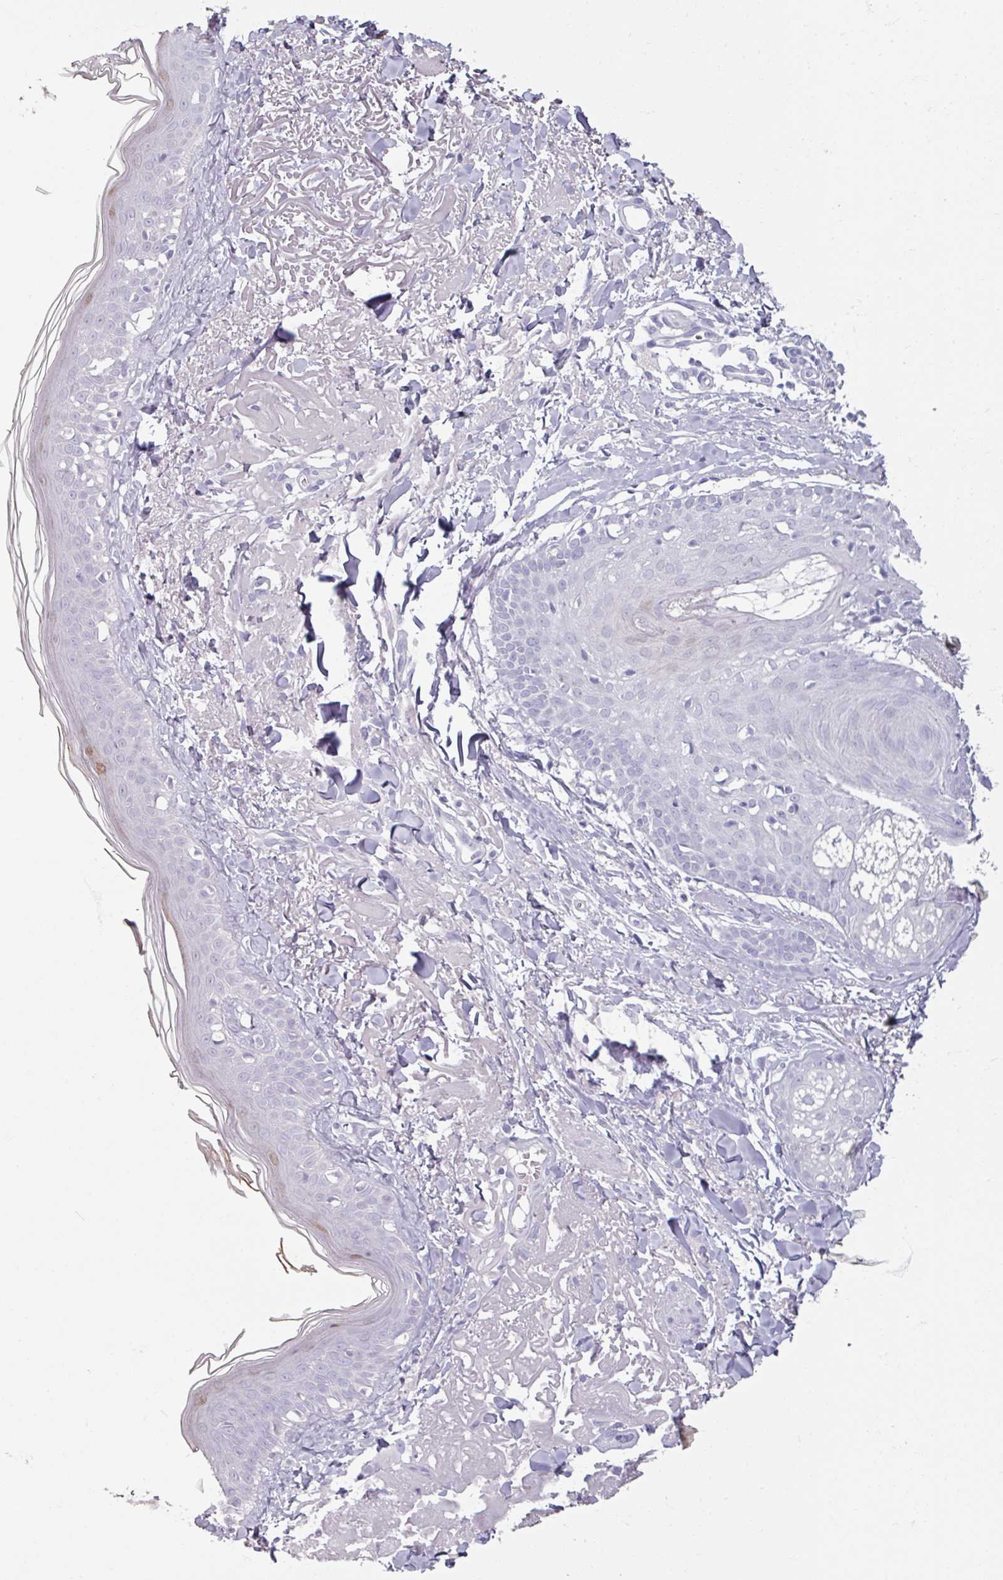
{"staining": {"intensity": "negative", "quantity": "none", "location": "none"}, "tissue": "skin", "cell_type": "Fibroblasts", "image_type": "normal", "snomed": [{"axis": "morphology", "description": "Normal tissue, NOS"}, {"axis": "morphology", "description": "Malignant melanoma, NOS"}, {"axis": "topography", "description": "Skin"}], "caption": "Immunohistochemistry (IHC) micrograph of unremarkable skin: skin stained with DAB (3,3'-diaminobenzidine) exhibits no significant protein staining in fibroblasts. (Brightfield microscopy of DAB immunohistochemistry (IHC) at high magnification).", "gene": "ARG1", "patient": {"sex": "male", "age": 80}}